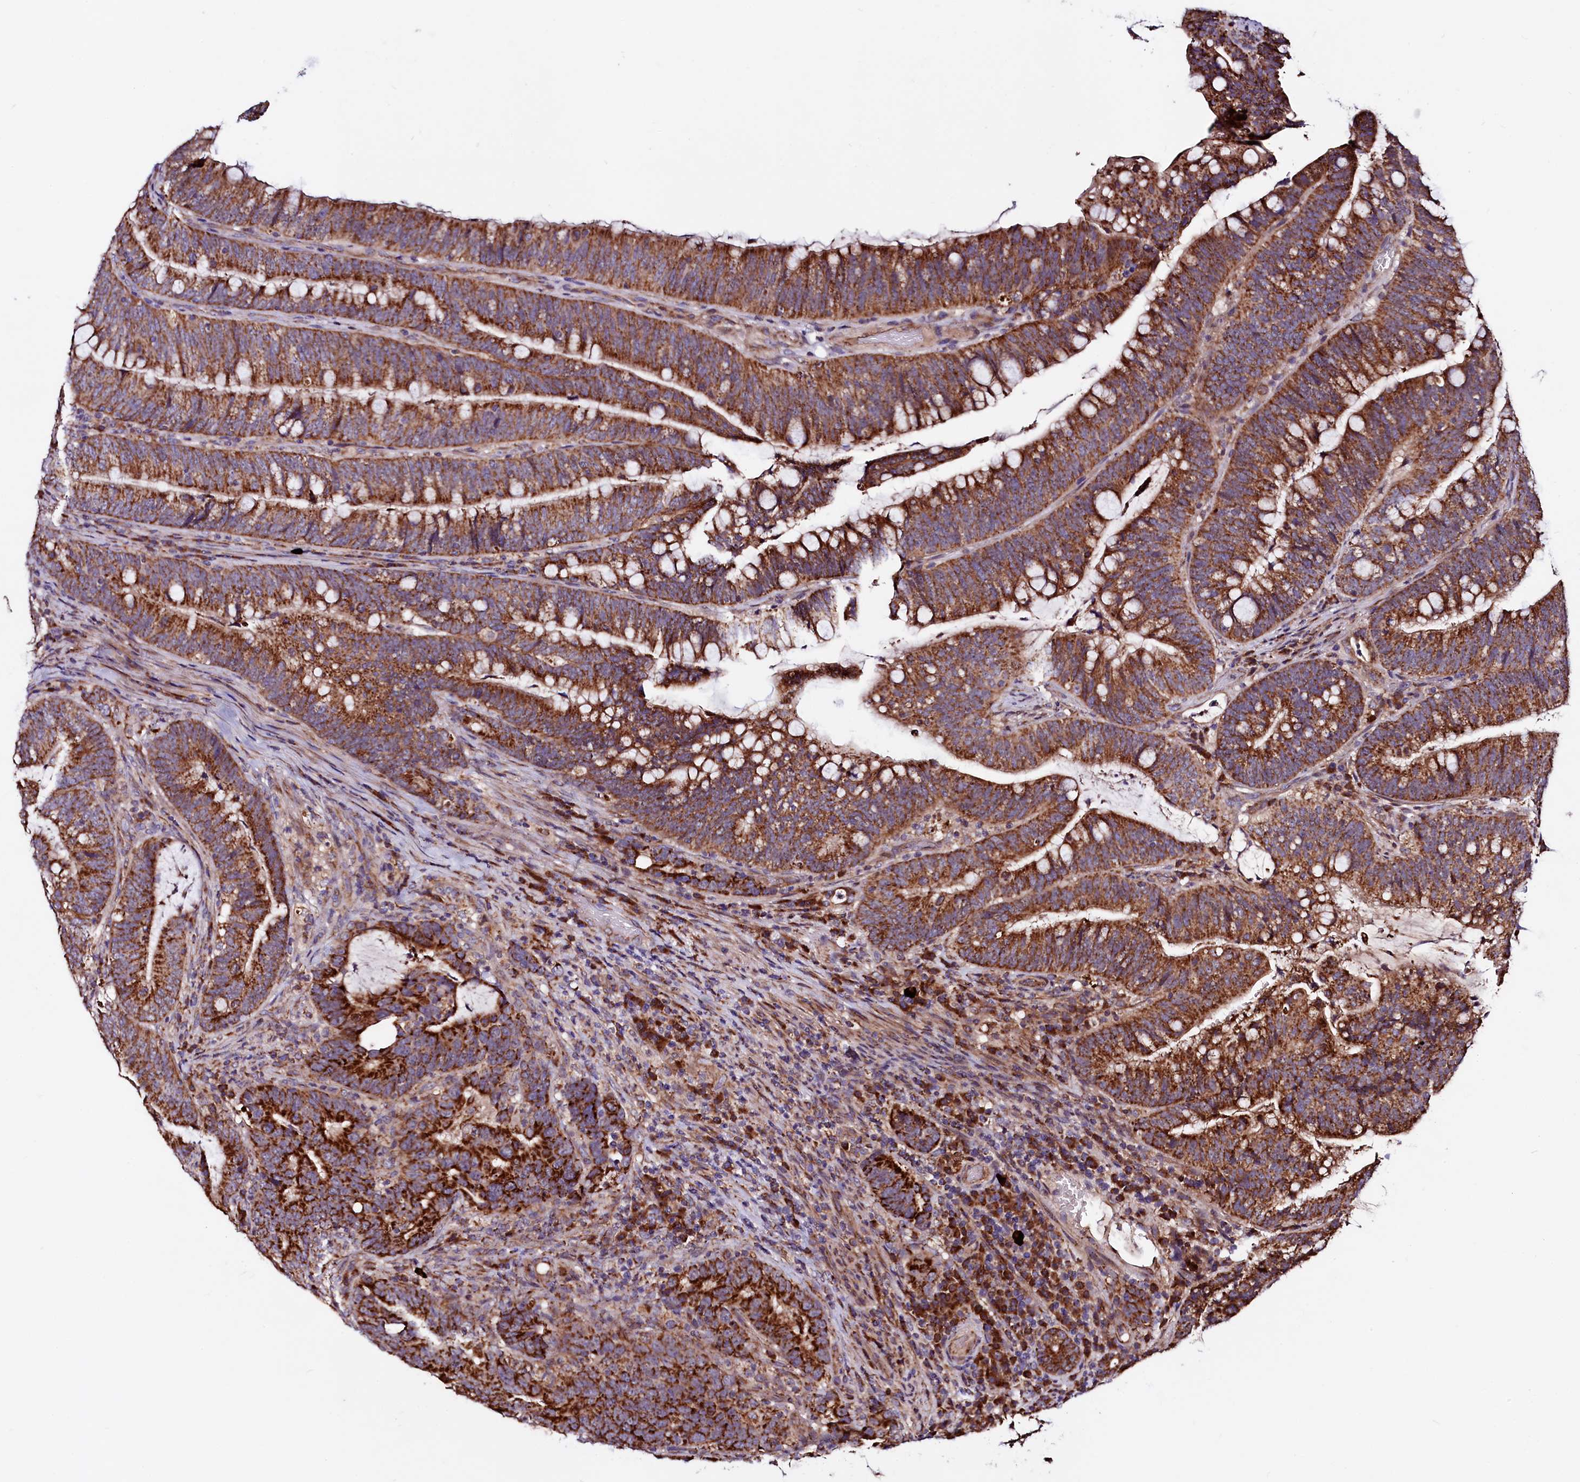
{"staining": {"intensity": "strong", "quantity": ">75%", "location": "cytoplasmic/membranous"}, "tissue": "colorectal cancer", "cell_type": "Tumor cells", "image_type": "cancer", "snomed": [{"axis": "morphology", "description": "Adenocarcinoma, NOS"}, {"axis": "topography", "description": "Colon"}], "caption": "Human colorectal cancer stained with a brown dye shows strong cytoplasmic/membranous positive staining in about >75% of tumor cells.", "gene": "STARD5", "patient": {"sex": "female", "age": 66}}